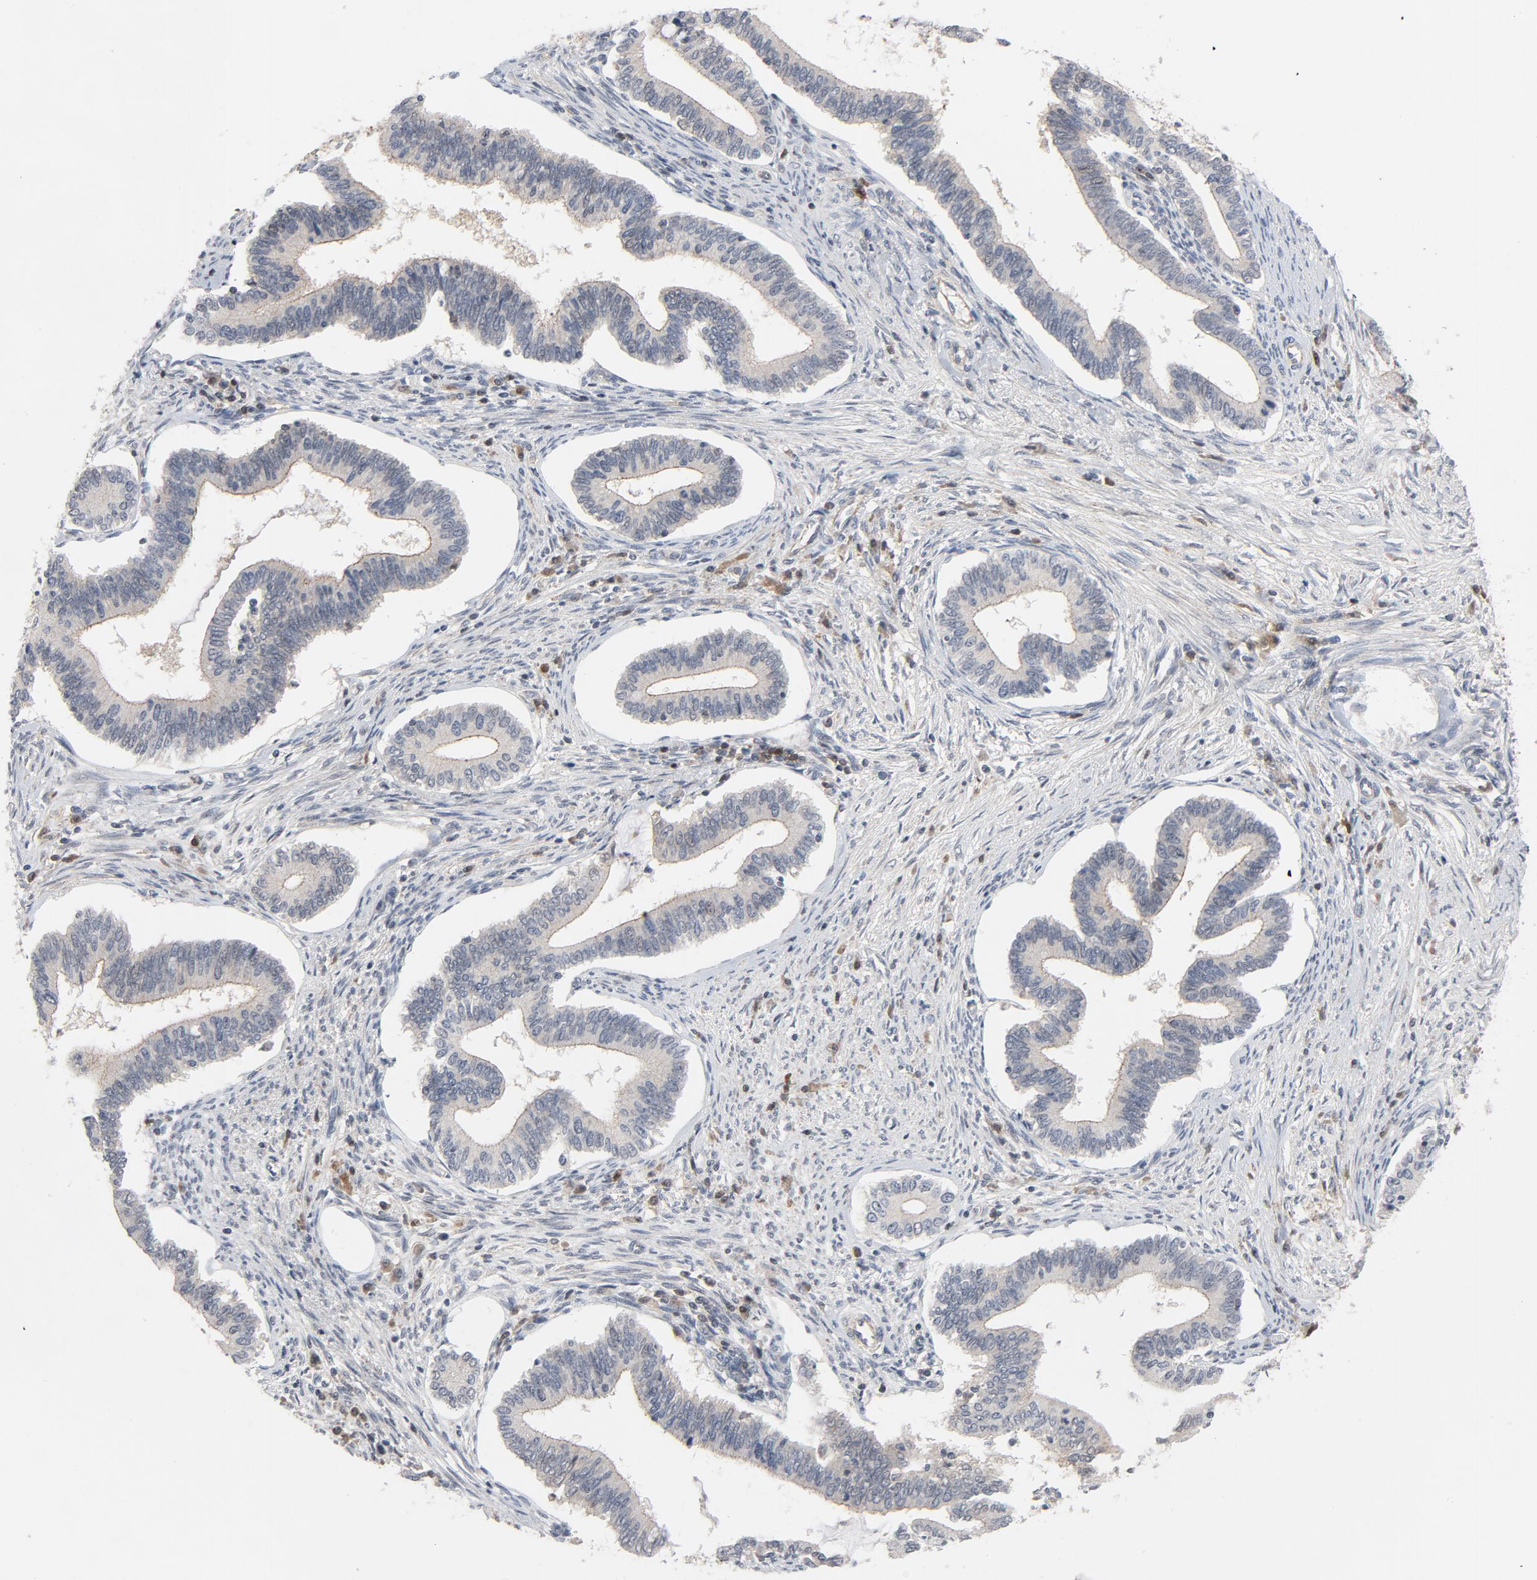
{"staining": {"intensity": "negative", "quantity": "none", "location": "none"}, "tissue": "cervical cancer", "cell_type": "Tumor cells", "image_type": "cancer", "snomed": [{"axis": "morphology", "description": "Adenocarcinoma, NOS"}, {"axis": "topography", "description": "Cervix"}], "caption": "Human cervical cancer stained for a protein using IHC displays no staining in tumor cells.", "gene": "TRADD", "patient": {"sex": "female", "age": 36}}